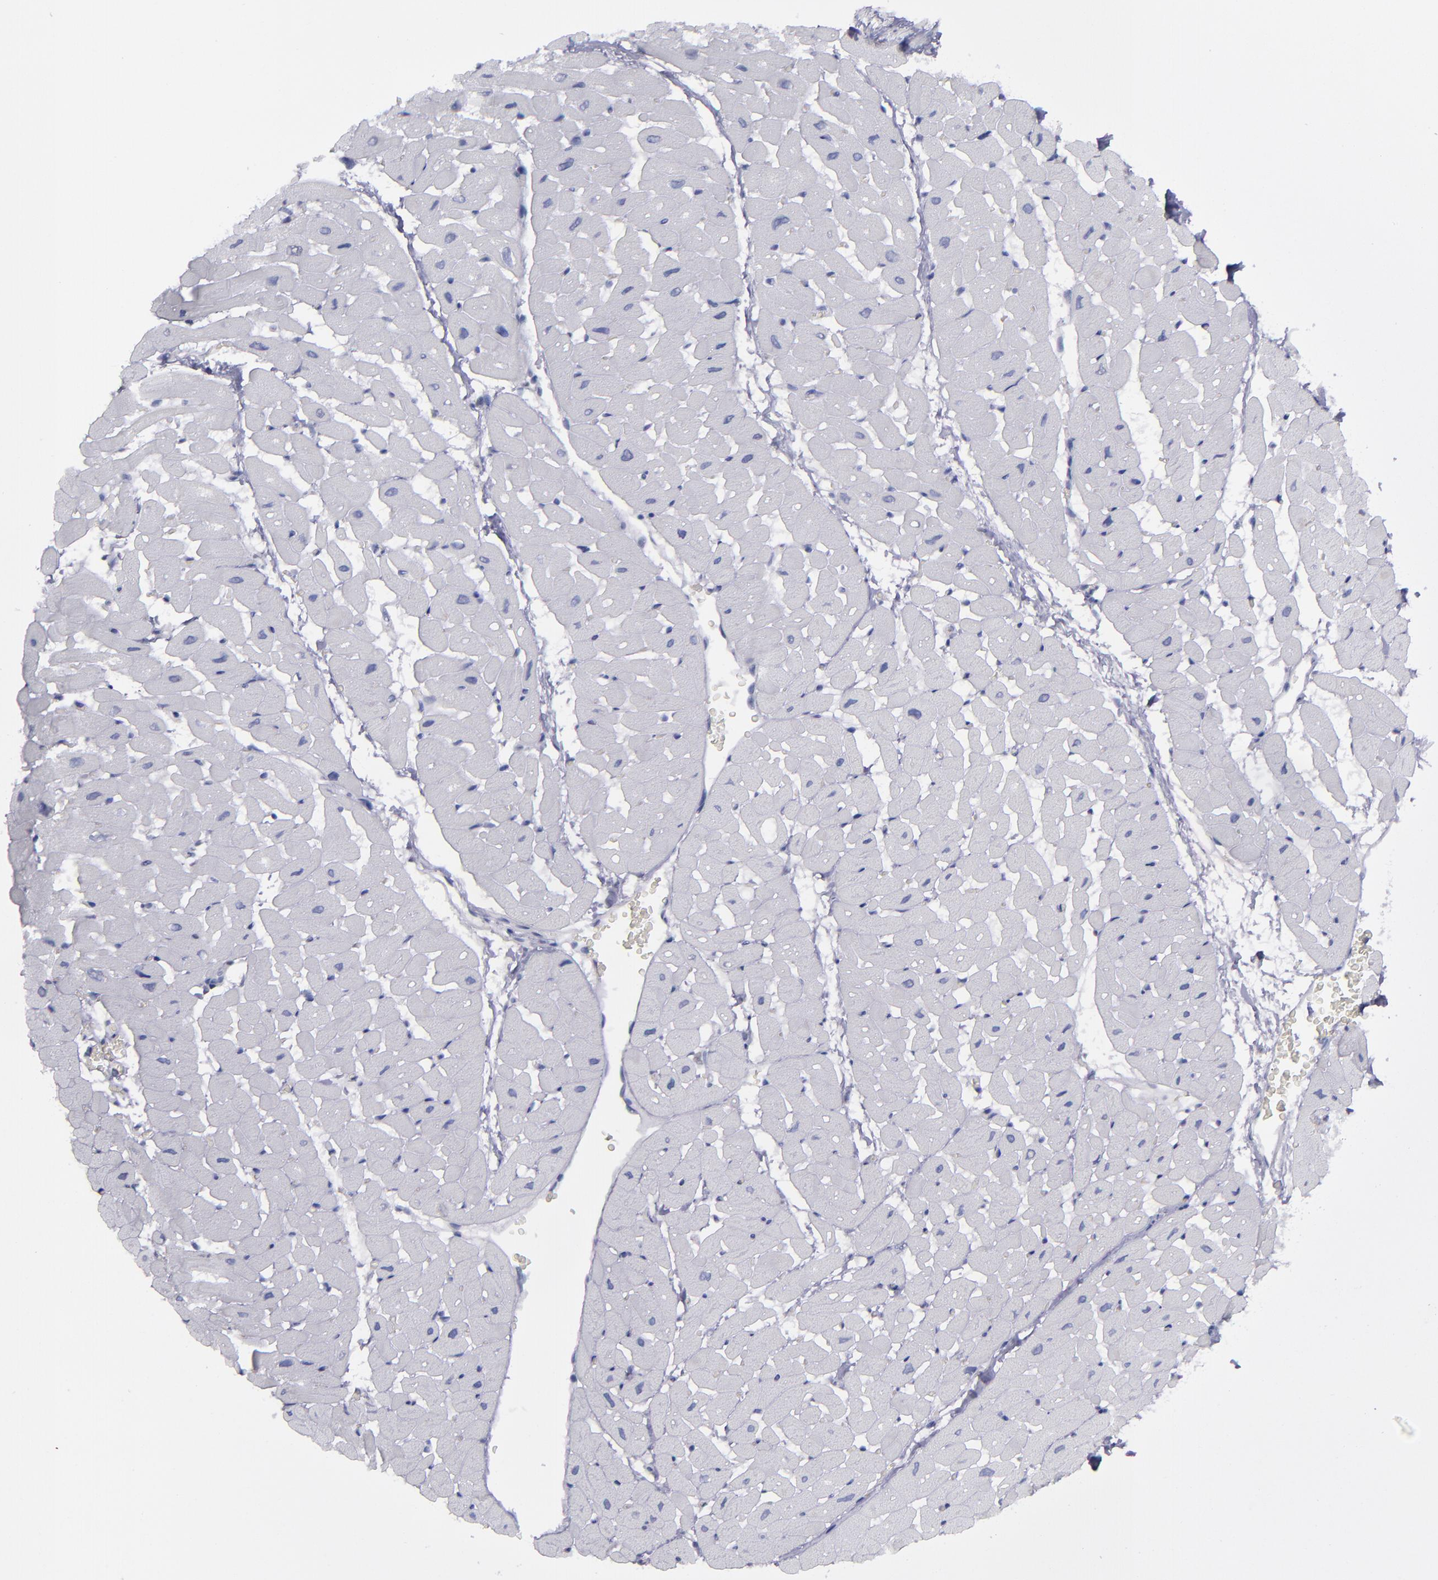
{"staining": {"intensity": "negative", "quantity": "none", "location": "none"}, "tissue": "heart muscle", "cell_type": "Cardiomyocytes", "image_type": "normal", "snomed": [{"axis": "morphology", "description": "Normal tissue, NOS"}, {"axis": "topography", "description": "Heart"}], "caption": "Cardiomyocytes are negative for brown protein staining in benign heart muscle. (Stains: DAB (3,3'-diaminobenzidine) immunohistochemistry (IHC) with hematoxylin counter stain, Microscopy: brightfield microscopy at high magnification).", "gene": "IRF8", "patient": {"sex": "male", "age": 45}}